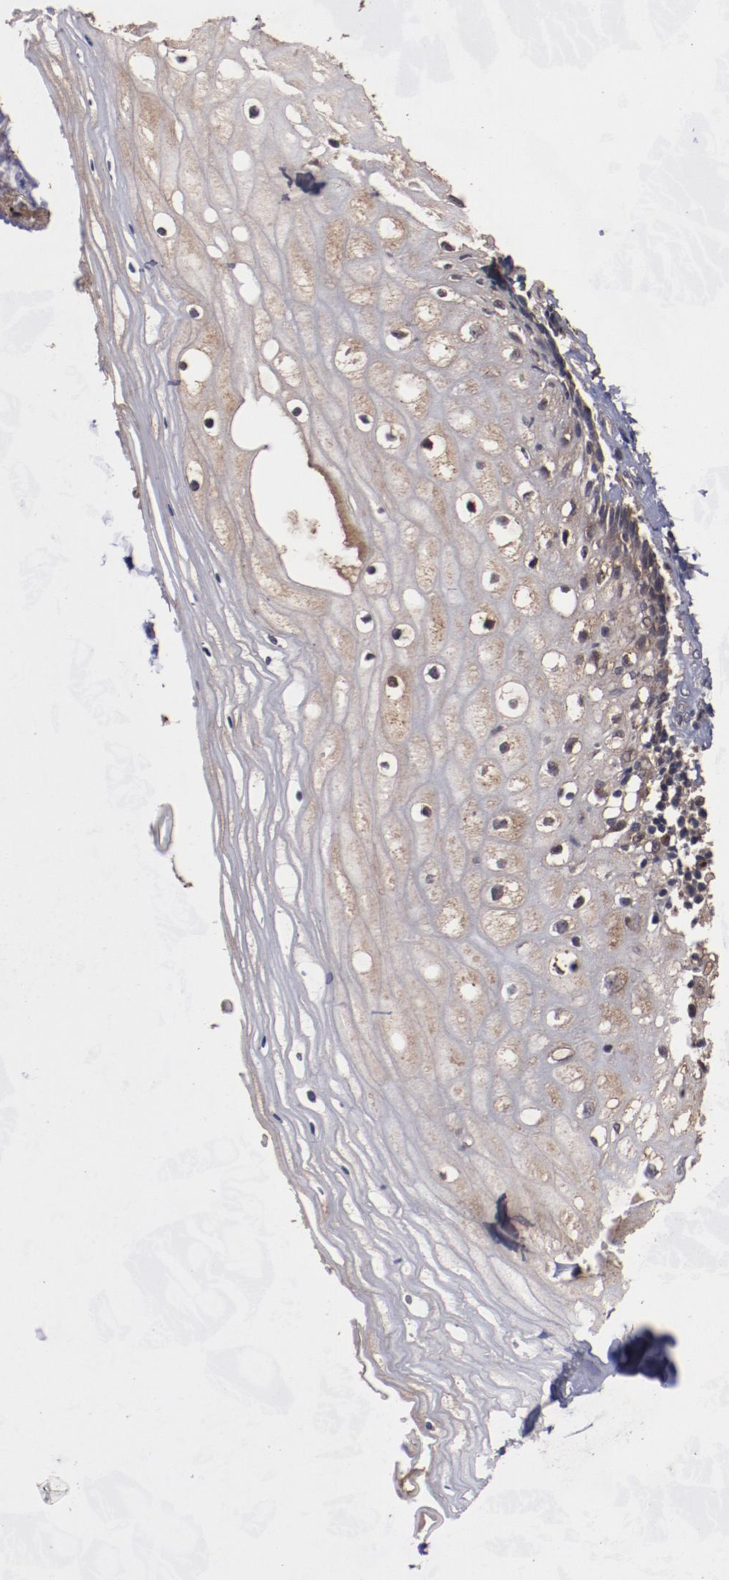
{"staining": {"intensity": "weak", "quantity": "25%-75%", "location": "cytoplasmic/membranous"}, "tissue": "vagina", "cell_type": "Squamous epithelial cells", "image_type": "normal", "snomed": [{"axis": "morphology", "description": "Normal tissue, NOS"}, {"axis": "topography", "description": "Vagina"}], "caption": "IHC staining of unremarkable vagina, which demonstrates low levels of weak cytoplasmic/membranous positivity in approximately 25%-75% of squamous epithelial cells indicating weak cytoplasmic/membranous protein staining. The staining was performed using DAB (brown) for protein detection and nuclei were counterstained in hematoxylin (blue).", "gene": "TENM1", "patient": {"sex": "female", "age": 46}}